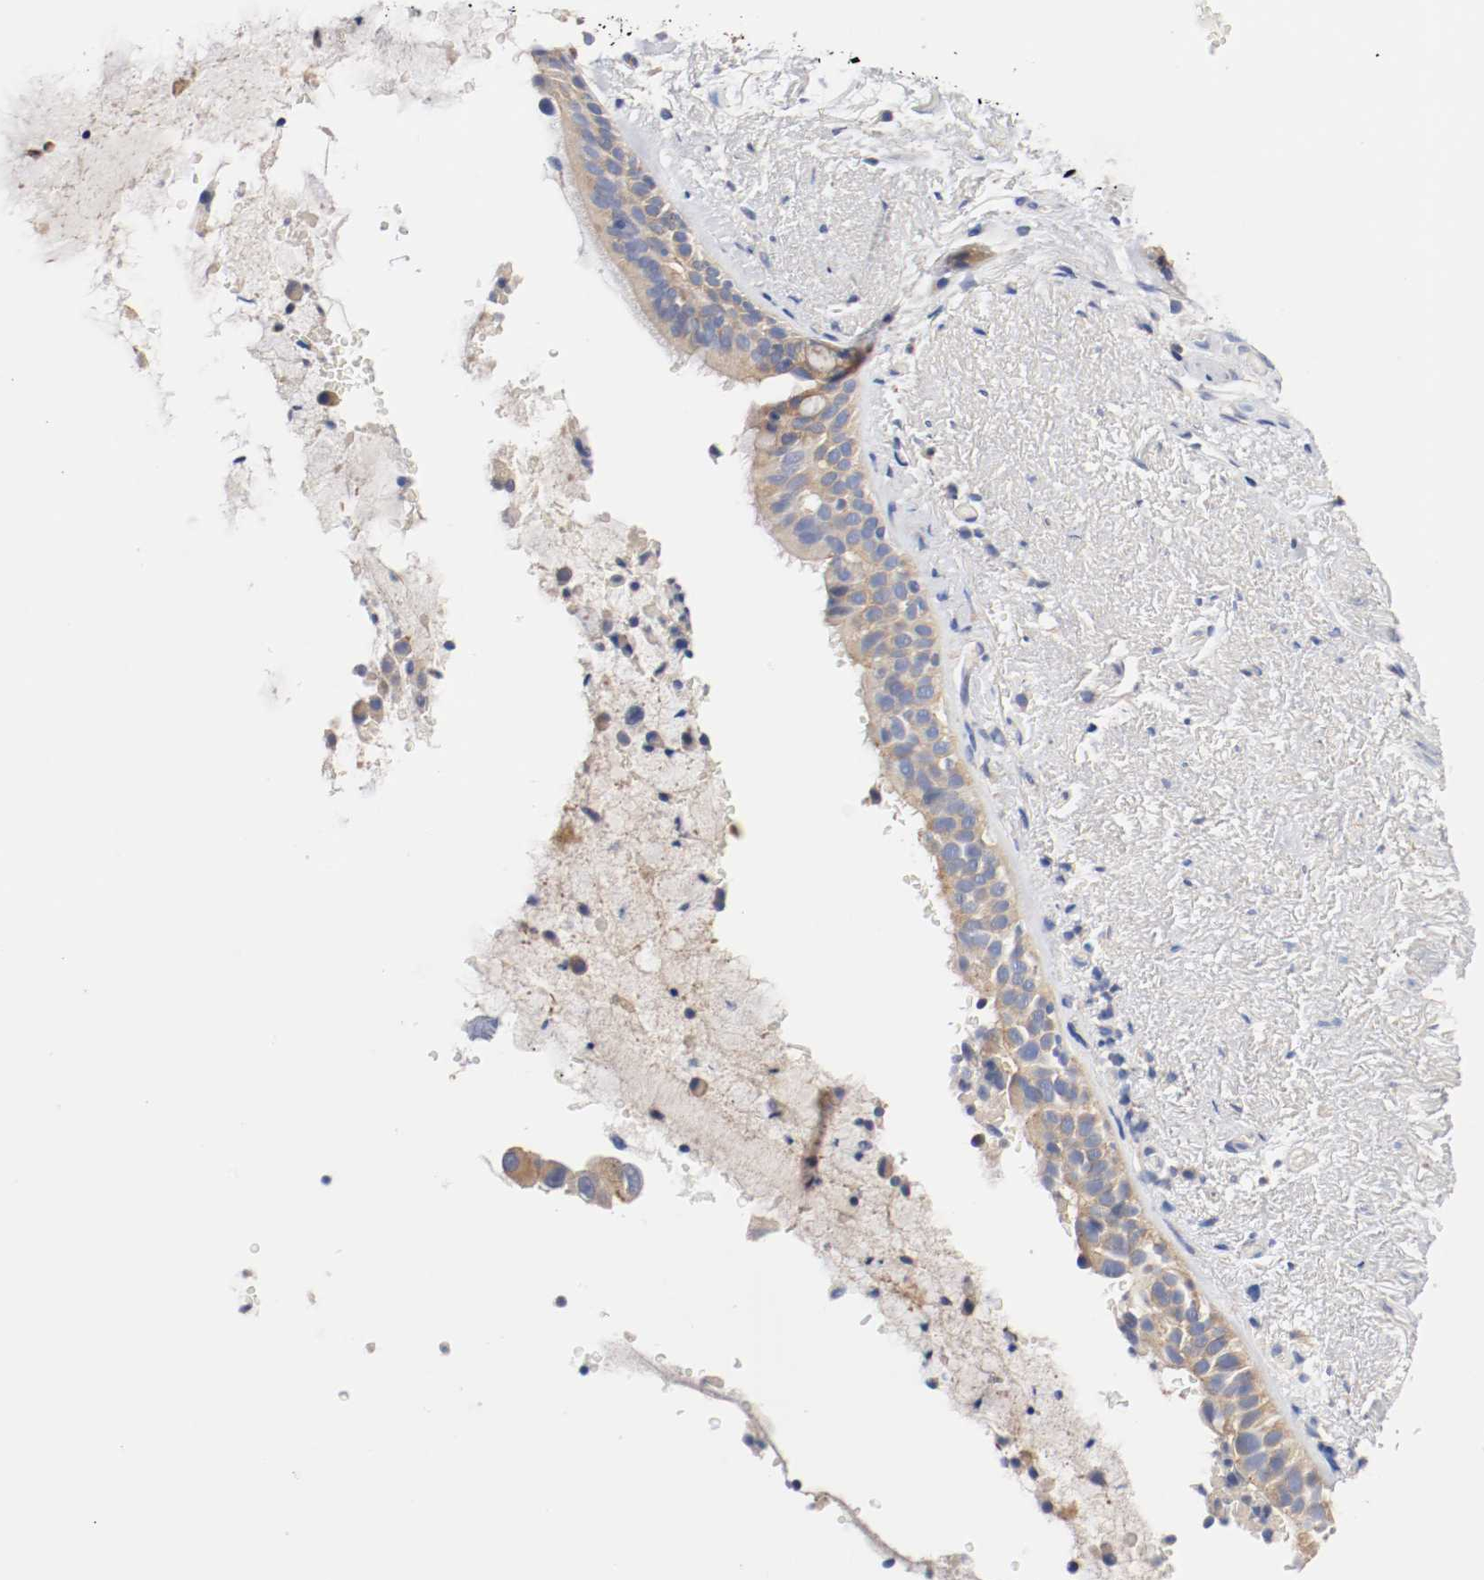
{"staining": {"intensity": "weak", "quantity": ">75%", "location": "cytoplasmic/membranous"}, "tissue": "bronchus", "cell_type": "Respiratory epithelial cells", "image_type": "normal", "snomed": [{"axis": "morphology", "description": "Normal tissue, NOS"}, {"axis": "topography", "description": "Bronchus"}], "caption": "DAB (3,3'-diaminobenzidine) immunohistochemical staining of normal bronchus demonstrates weak cytoplasmic/membranous protein positivity in approximately >75% of respiratory epithelial cells. (Brightfield microscopy of DAB IHC at high magnification).", "gene": "HGS", "patient": {"sex": "female", "age": 54}}